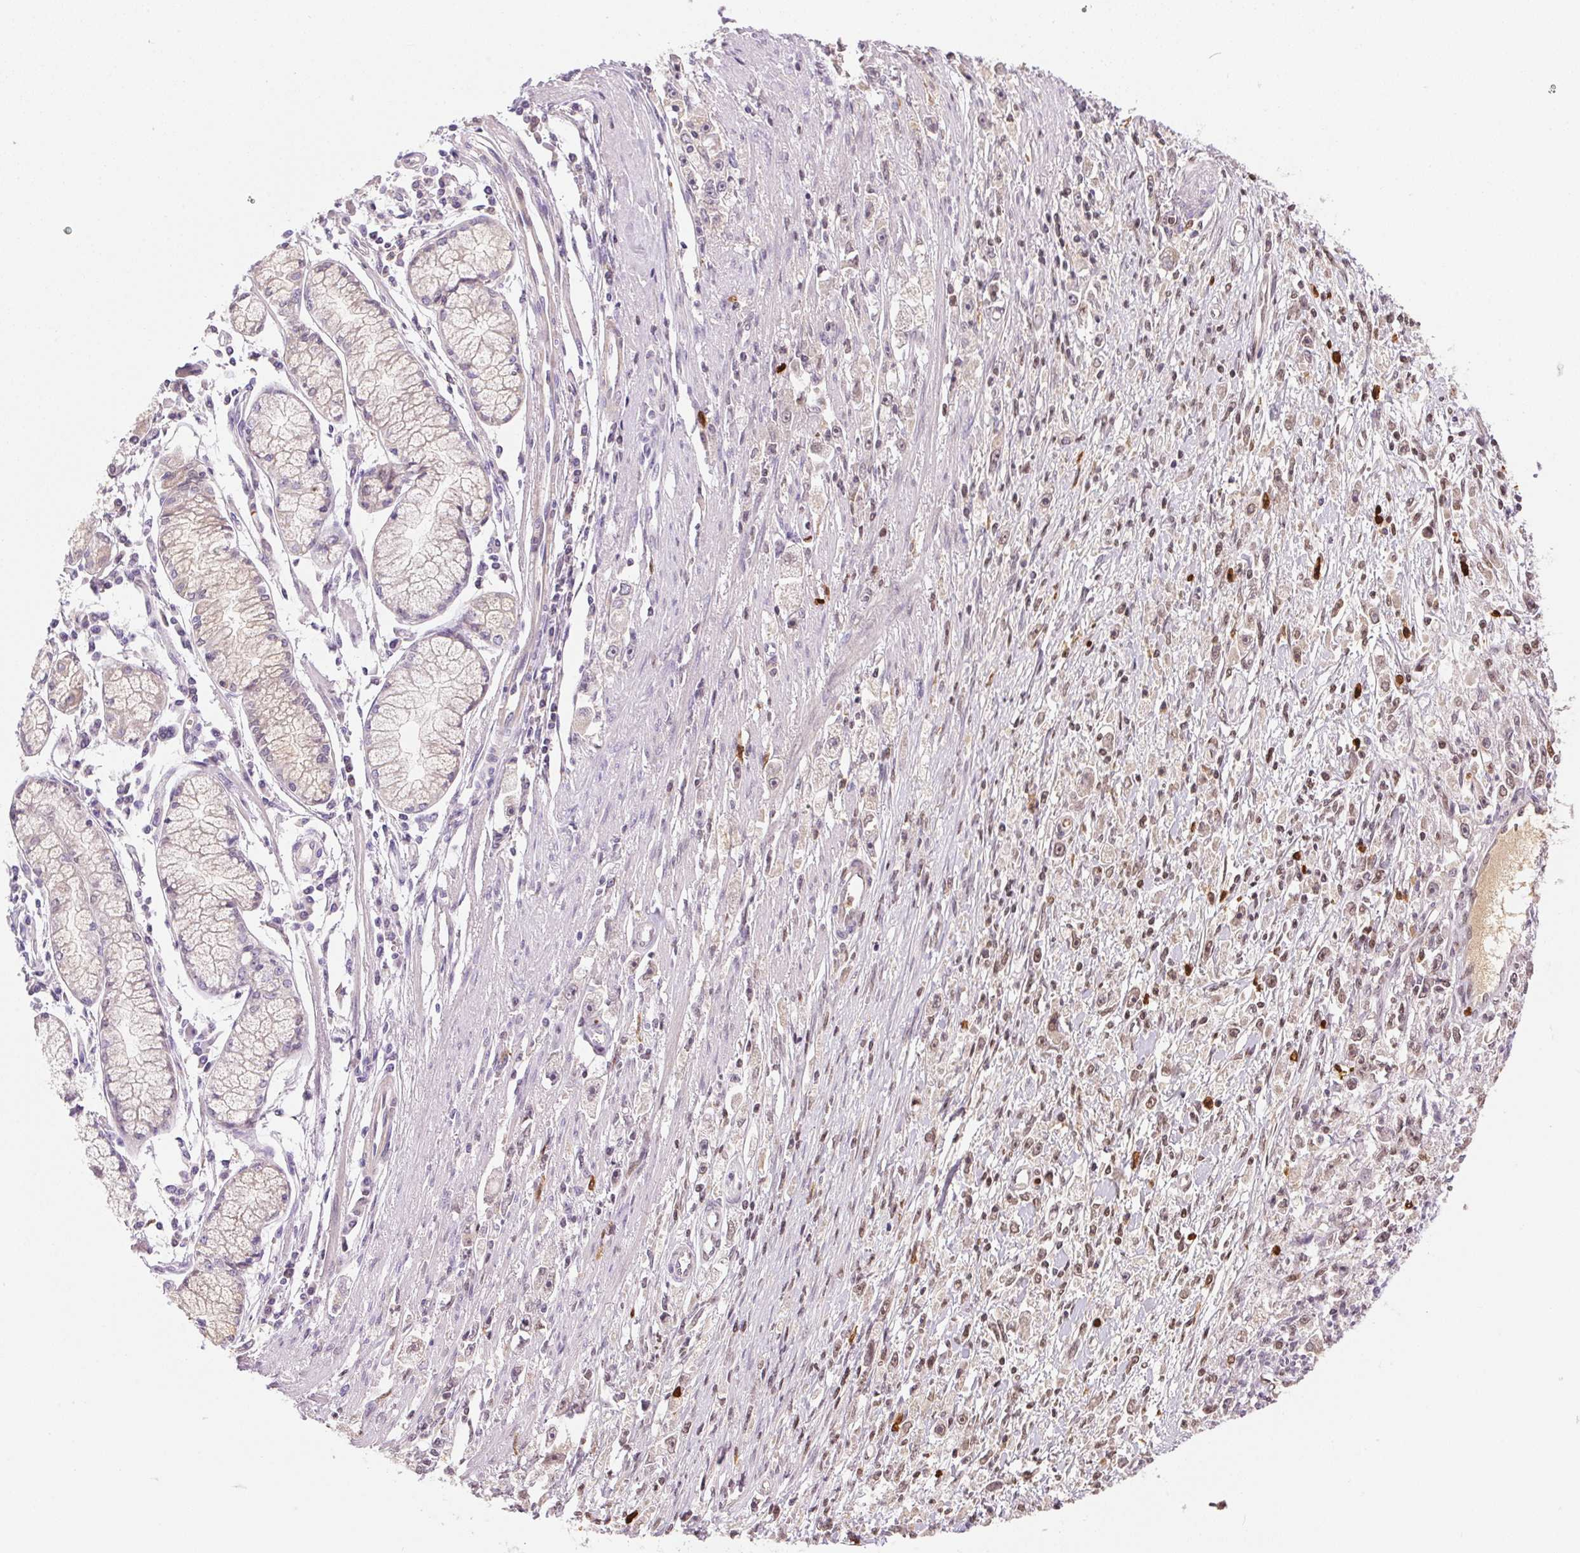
{"staining": {"intensity": "weak", "quantity": "25%-75%", "location": "nuclear"}, "tissue": "stomach cancer", "cell_type": "Tumor cells", "image_type": "cancer", "snomed": [{"axis": "morphology", "description": "Adenocarcinoma, NOS"}, {"axis": "topography", "description": "Stomach"}], "caption": "Human stomach cancer stained with a brown dye reveals weak nuclear positive expression in approximately 25%-75% of tumor cells.", "gene": "ORM1", "patient": {"sex": "female", "age": 59}}